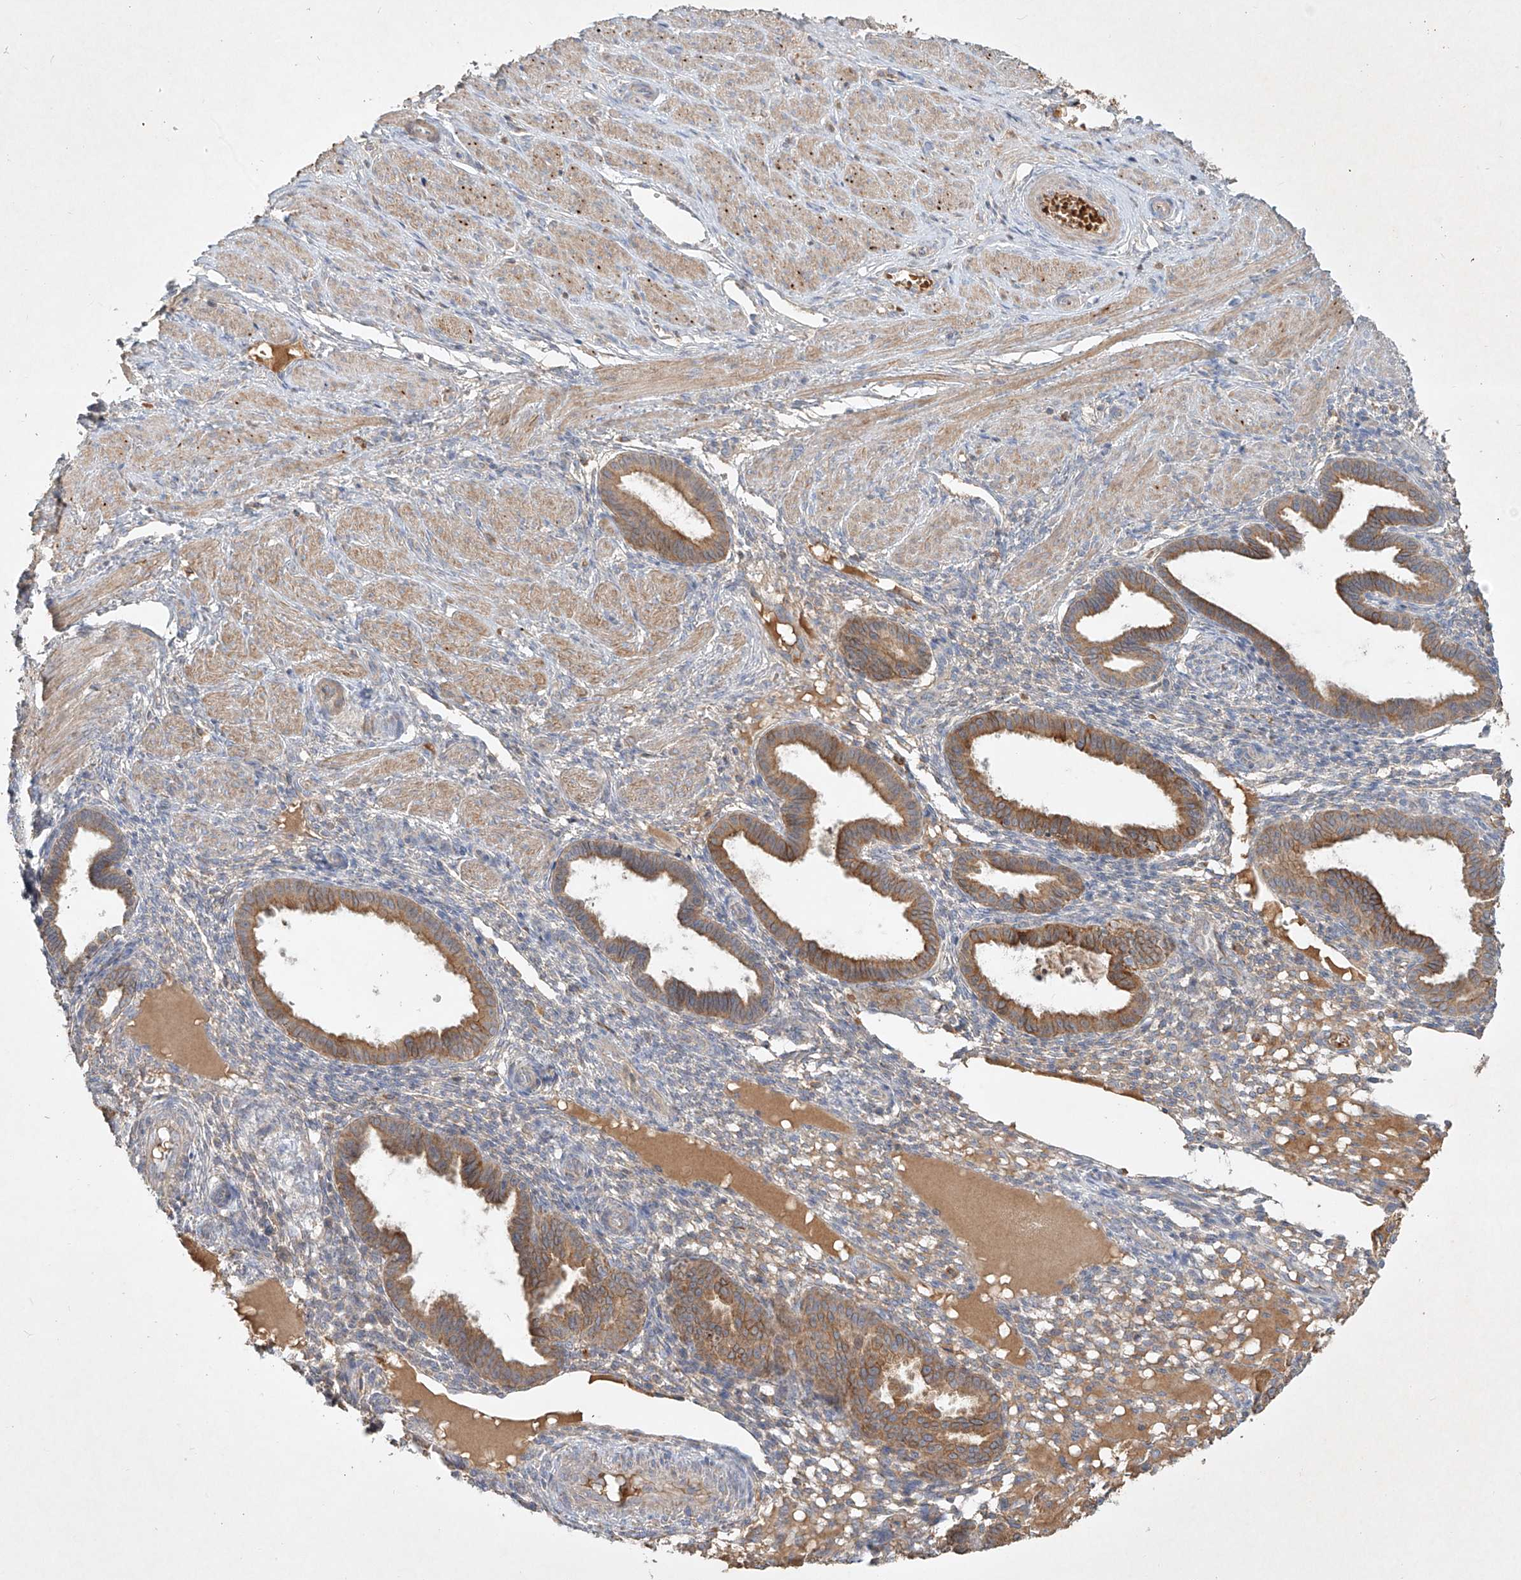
{"staining": {"intensity": "negative", "quantity": "none", "location": "none"}, "tissue": "endometrium", "cell_type": "Cells in endometrial stroma", "image_type": "normal", "snomed": [{"axis": "morphology", "description": "Normal tissue, NOS"}, {"axis": "topography", "description": "Endometrium"}], "caption": "Immunohistochemistry (IHC) of normal human endometrium exhibits no expression in cells in endometrial stroma.", "gene": "KPNA7", "patient": {"sex": "female", "age": 33}}